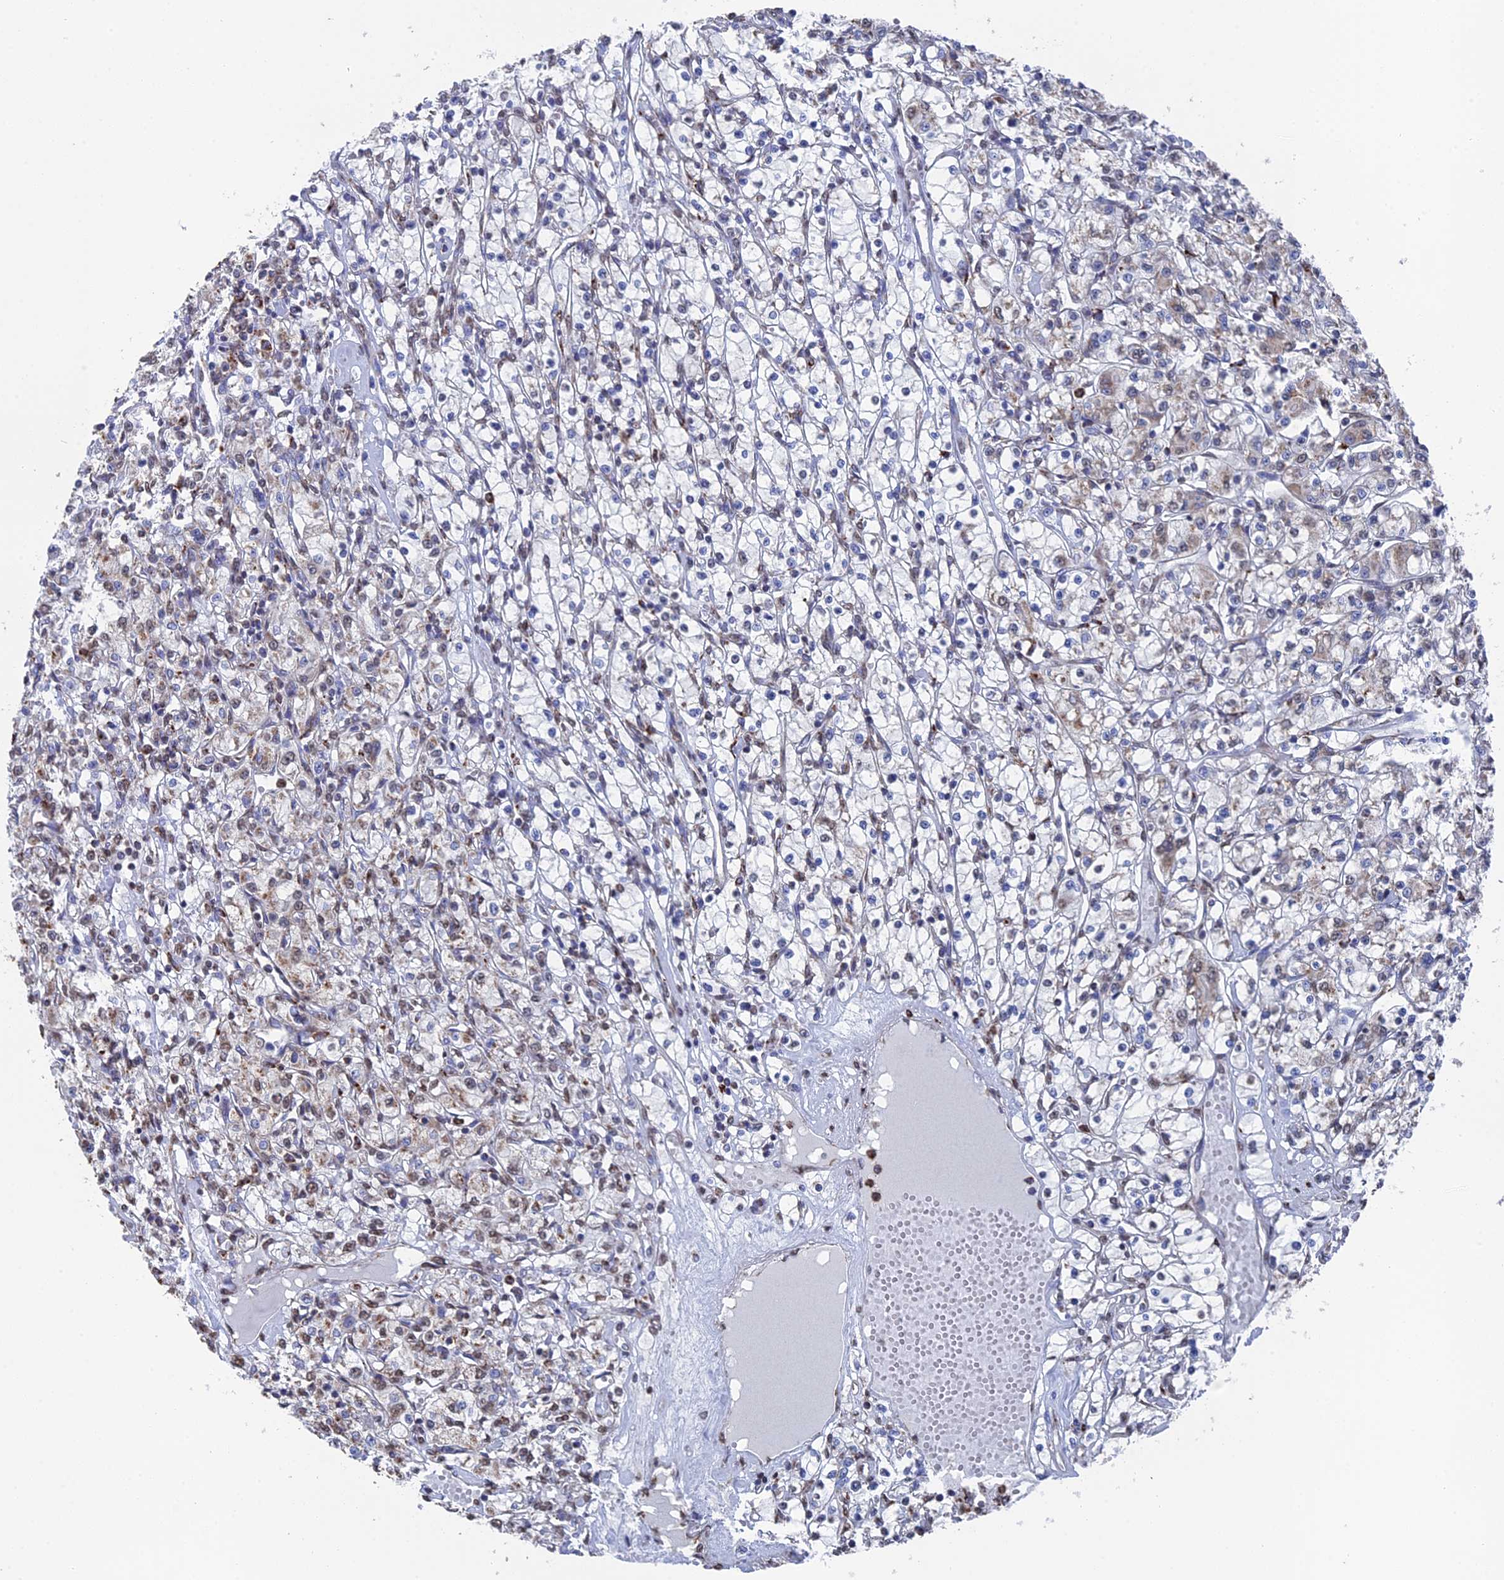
{"staining": {"intensity": "negative", "quantity": "none", "location": "none"}, "tissue": "renal cancer", "cell_type": "Tumor cells", "image_type": "cancer", "snomed": [{"axis": "morphology", "description": "Adenocarcinoma, NOS"}, {"axis": "topography", "description": "Kidney"}], "caption": "Immunohistochemistry (IHC) photomicrograph of neoplastic tissue: renal cancer stained with DAB (3,3'-diaminobenzidine) shows no significant protein expression in tumor cells.", "gene": "SMG9", "patient": {"sex": "female", "age": 59}}